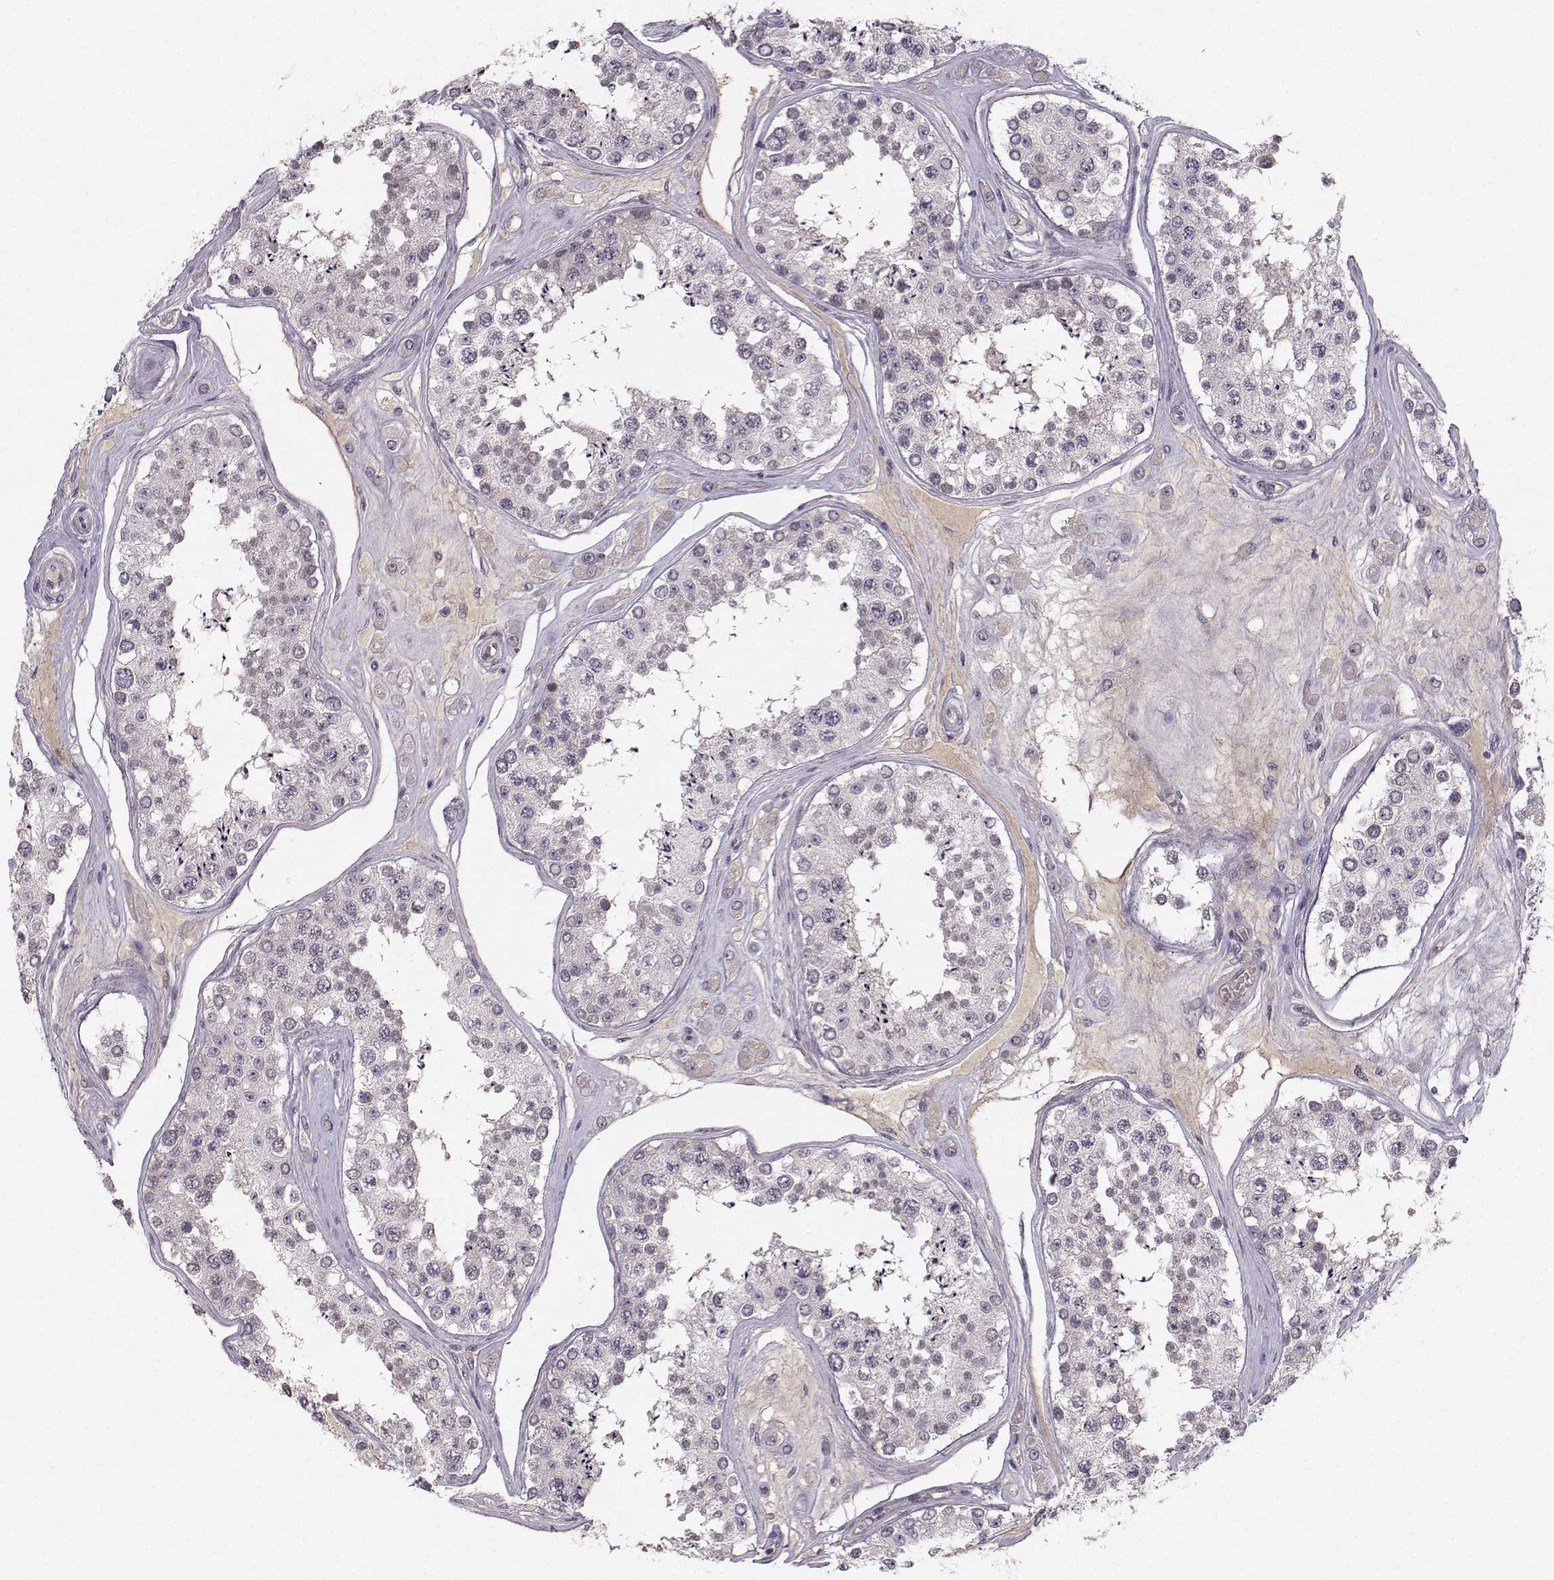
{"staining": {"intensity": "negative", "quantity": "none", "location": "none"}, "tissue": "testis", "cell_type": "Cells in seminiferous ducts", "image_type": "normal", "snomed": [{"axis": "morphology", "description": "Normal tissue, NOS"}, {"axis": "topography", "description": "Testis"}], "caption": "This micrograph is of benign testis stained with immunohistochemistry (IHC) to label a protein in brown with the nuclei are counter-stained blue. There is no expression in cells in seminiferous ducts.", "gene": "OPRD1", "patient": {"sex": "male", "age": 25}}